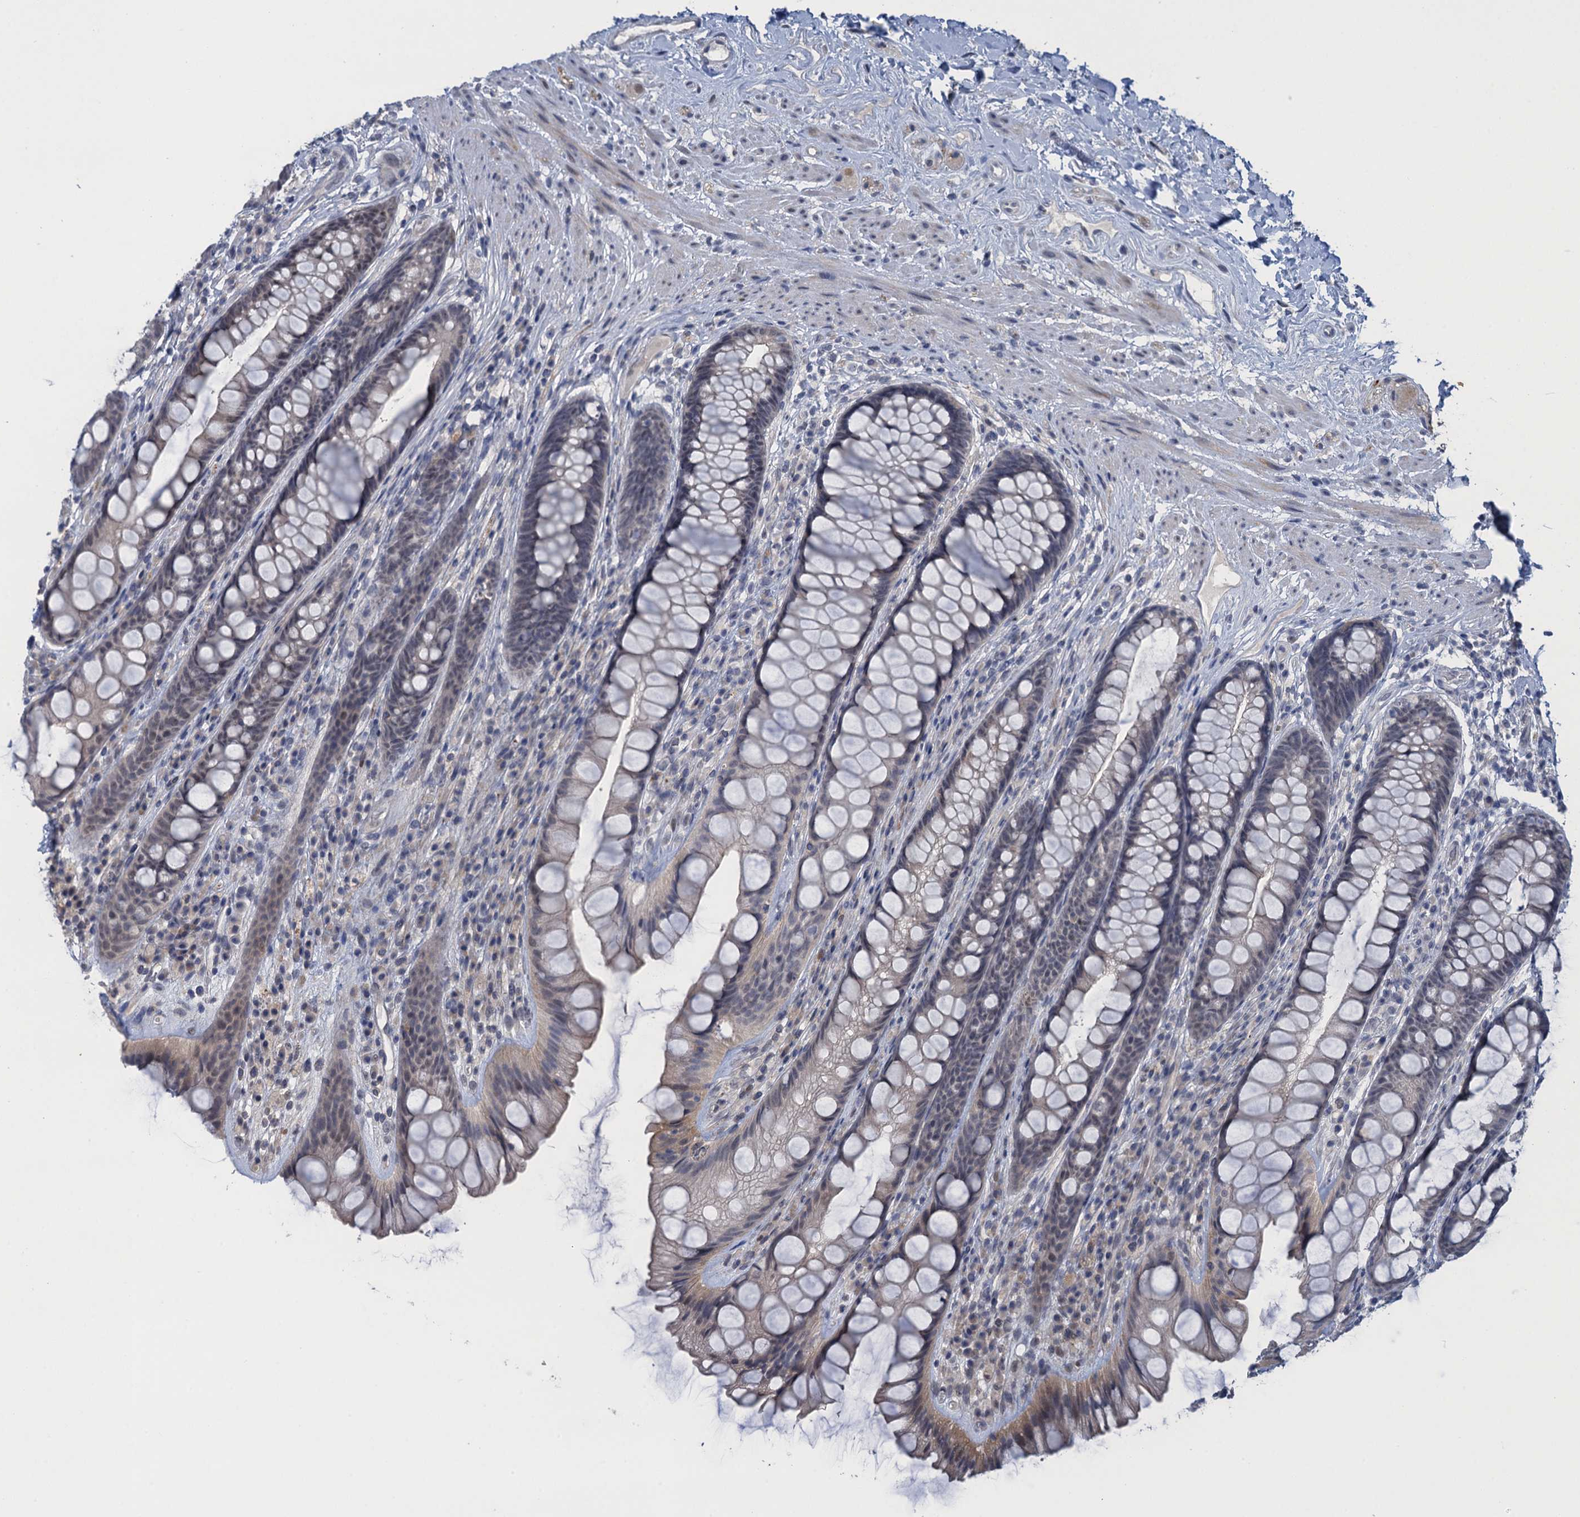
{"staining": {"intensity": "weak", "quantity": "<25%", "location": "nuclear"}, "tissue": "rectum", "cell_type": "Glandular cells", "image_type": "normal", "snomed": [{"axis": "morphology", "description": "Normal tissue, NOS"}, {"axis": "topography", "description": "Rectum"}], "caption": "Benign rectum was stained to show a protein in brown. There is no significant positivity in glandular cells.", "gene": "MRFAP1", "patient": {"sex": "male", "age": 74}}